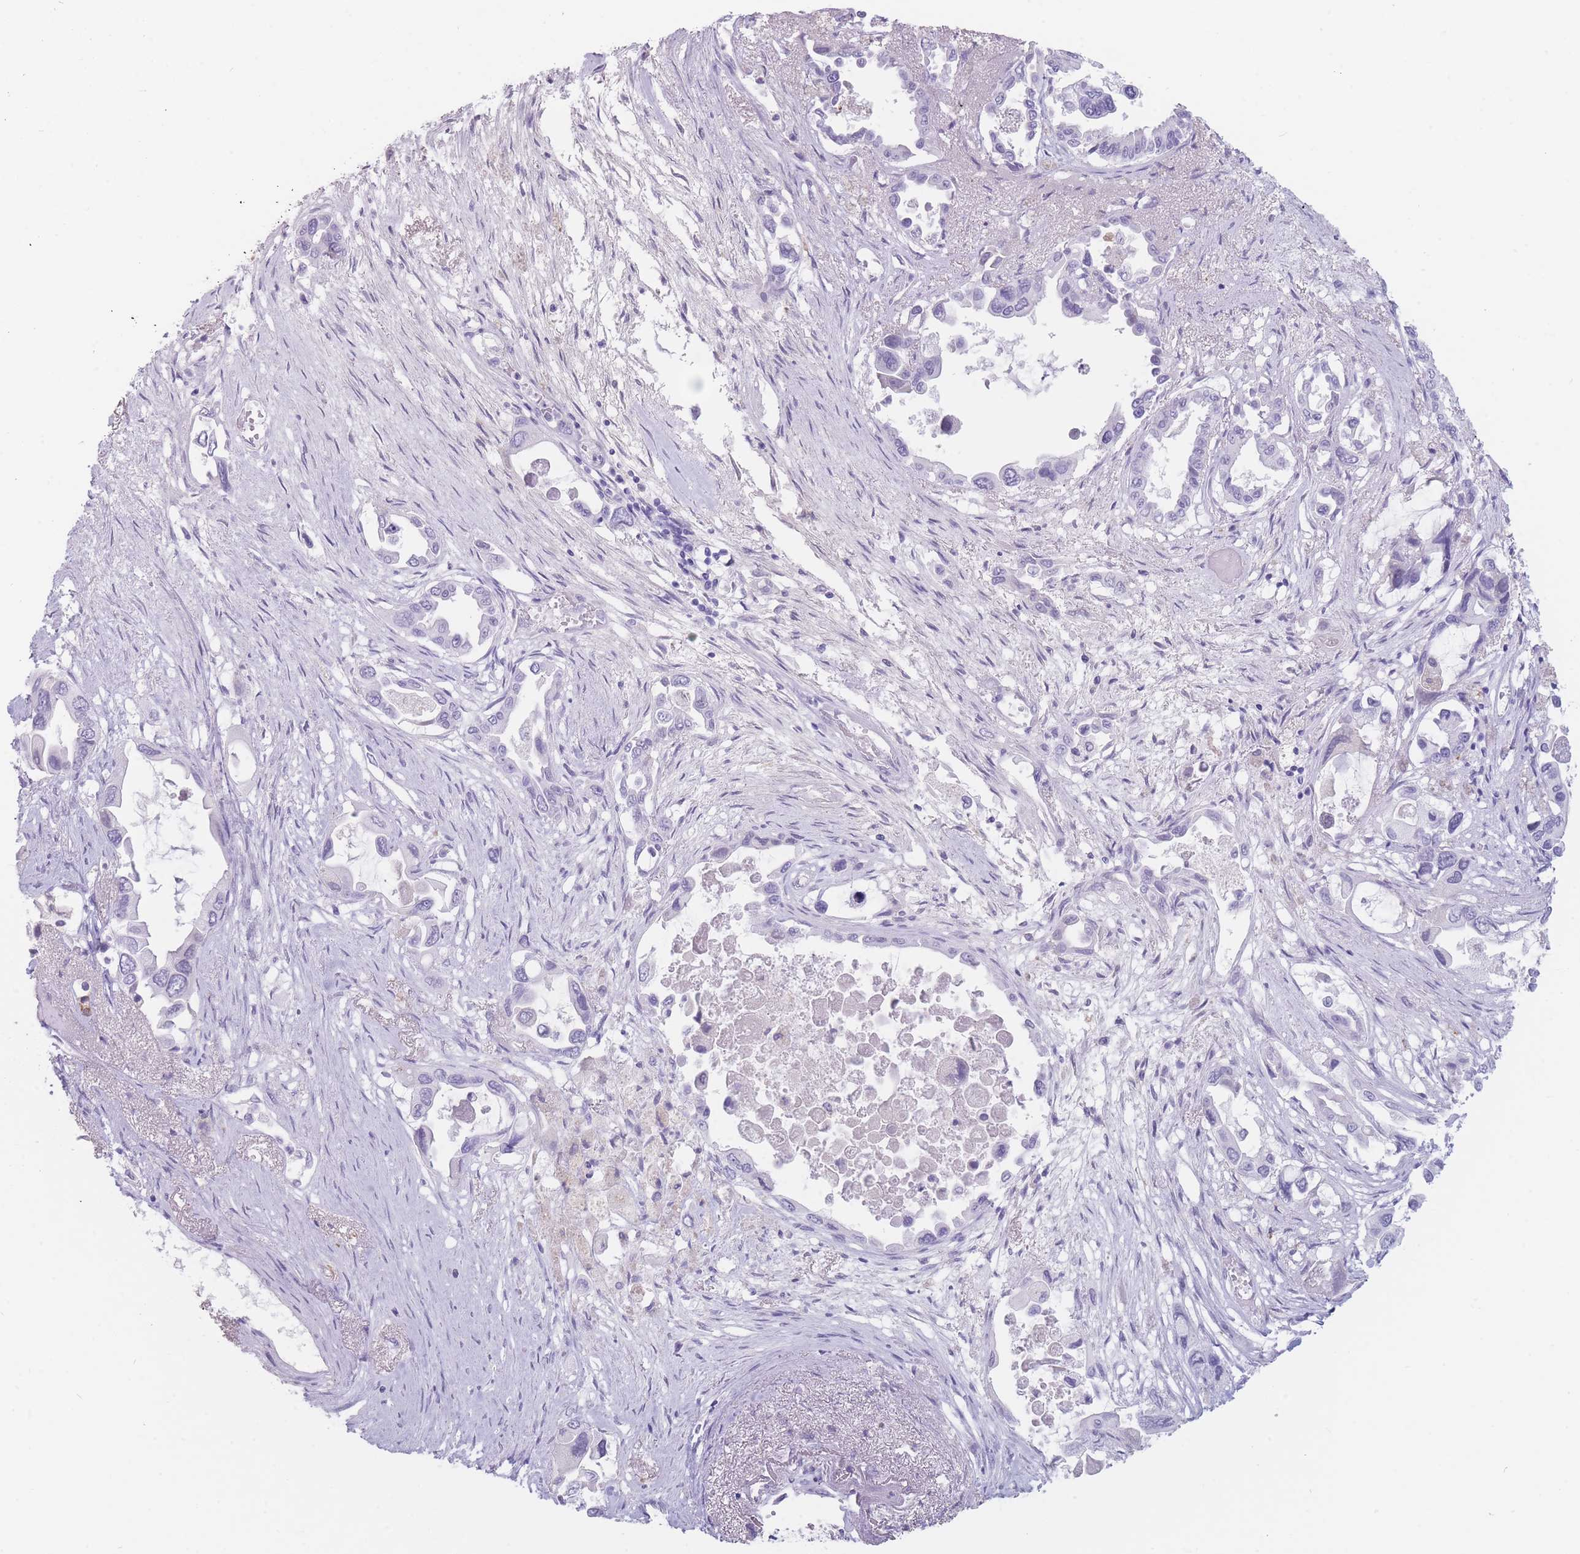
{"staining": {"intensity": "negative", "quantity": "none", "location": "none"}, "tissue": "pancreatic cancer", "cell_type": "Tumor cells", "image_type": "cancer", "snomed": [{"axis": "morphology", "description": "Adenocarcinoma, NOS"}, {"axis": "topography", "description": "Pancreas"}], "caption": "High magnification brightfield microscopy of pancreatic adenocarcinoma stained with DAB (brown) and counterstained with hematoxylin (blue): tumor cells show no significant staining. Brightfield microscopy of IHC stained with DAB (3,3'-diaminobenzidine) (brown) and hematoxylin (blue), captured at high magnification.", "gene": "GPR12", "patient": {"sex": "male", "age": 92}}